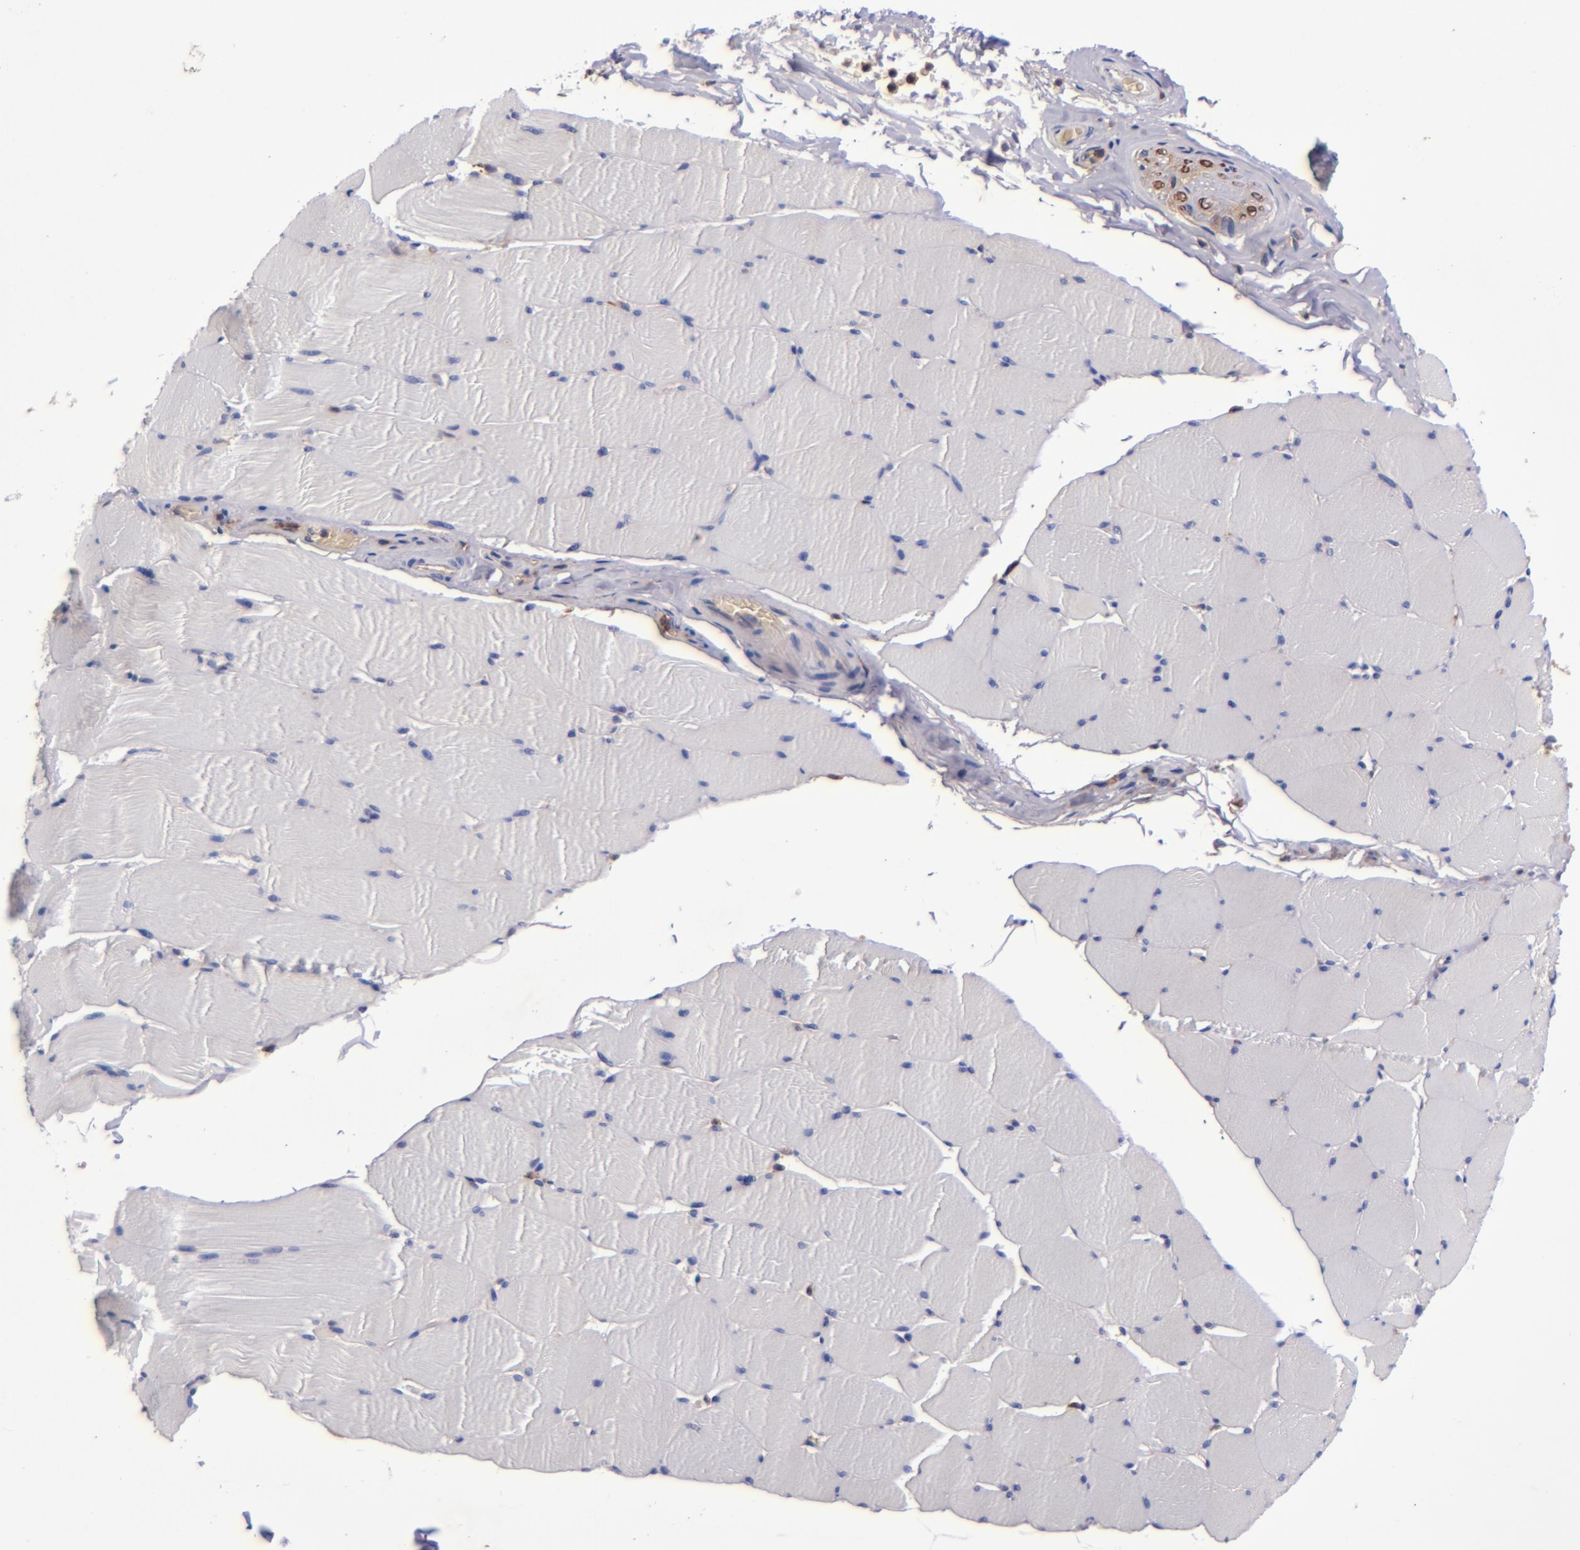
{"staining": {"intensity": "negative", "quantity": "none", "location": "none"}, "tissue": "skeletal muscle", "cell_type": "Myocytes", "image_type": "normal", "snomed": [{"axis": "morphology", "description": "Normal tissue, NOS"}, {"axis": "topography", "description": "Skeletal muscle"}], "caption": "Histopathology image shows no significant protein expression in myocytes of unremarkable skeletal muscle.", "gene": "SIRPA", "patient": {"sex": "male", "age": 62}}